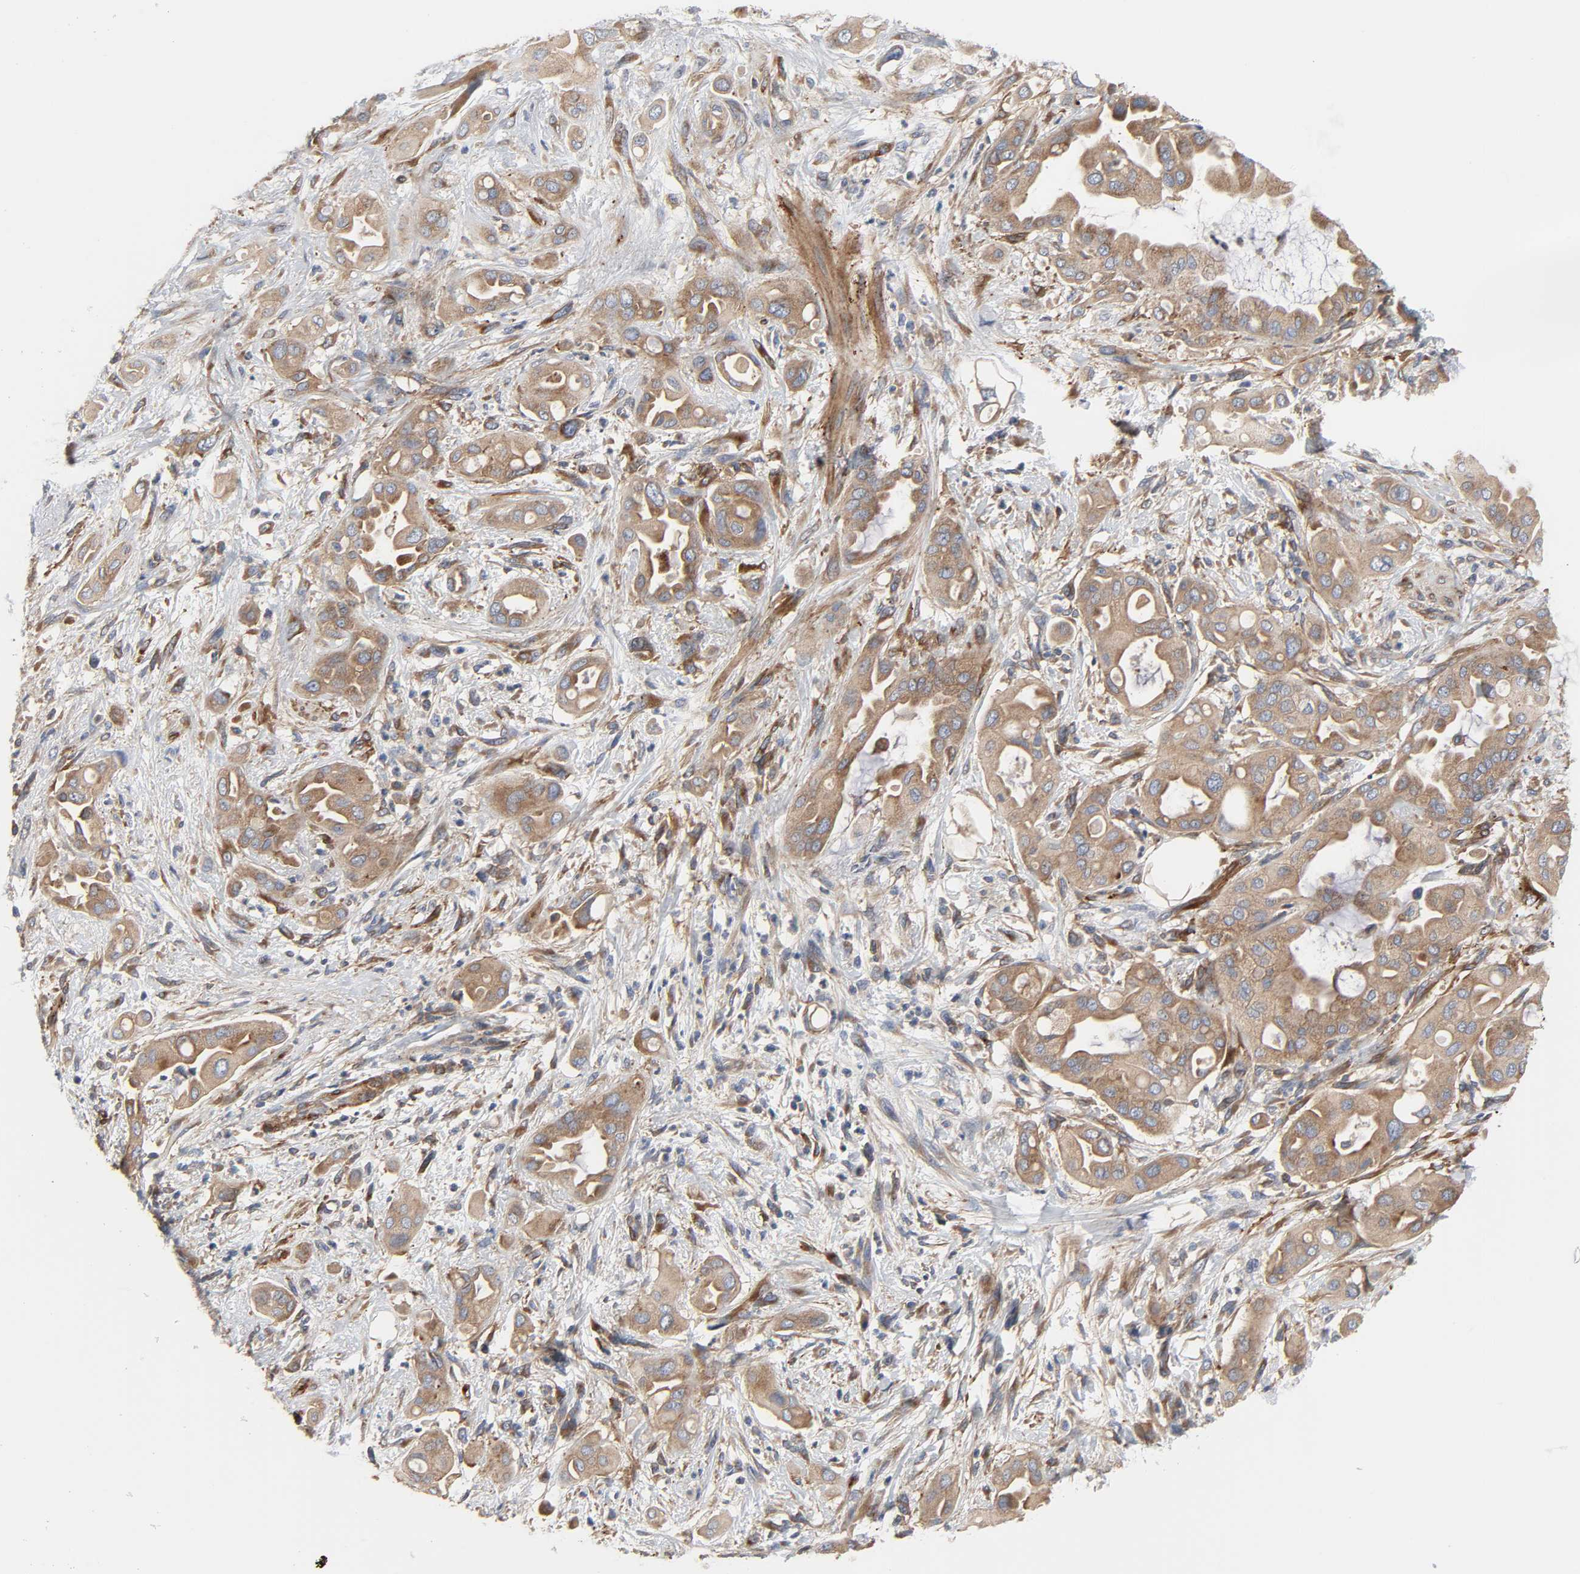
{"staining": {"intensity": "strong", "quantity": ">75%", "location": "cytoplasmic/membranous"}, "tissue": "pancreatic cancer", "cell_type": "Tumor cells", "image_type": "cancer", "snomed": [{"axis": "morphology", "description": "Adenocarcinoma, NOS"}, {"axis": "morphology", "description": "Adenocarcinoma, metastatic, NOS"}, {"axis": "topography", "description": "Lymph node"}, {"axis": "topography", "description": "Pancreas"}, {"axis": "topography", "description": "Duodenum"}], "caption": "About >75% of tumor cells in human pancreatic metastatic adenocarcinoma exhibit strong cytoplasmic/membranous protein expression as visualized by brown immunohistochemical staining.", "gene": "ARHGAP1", "patient": {"sex": "female", "age": 64}}